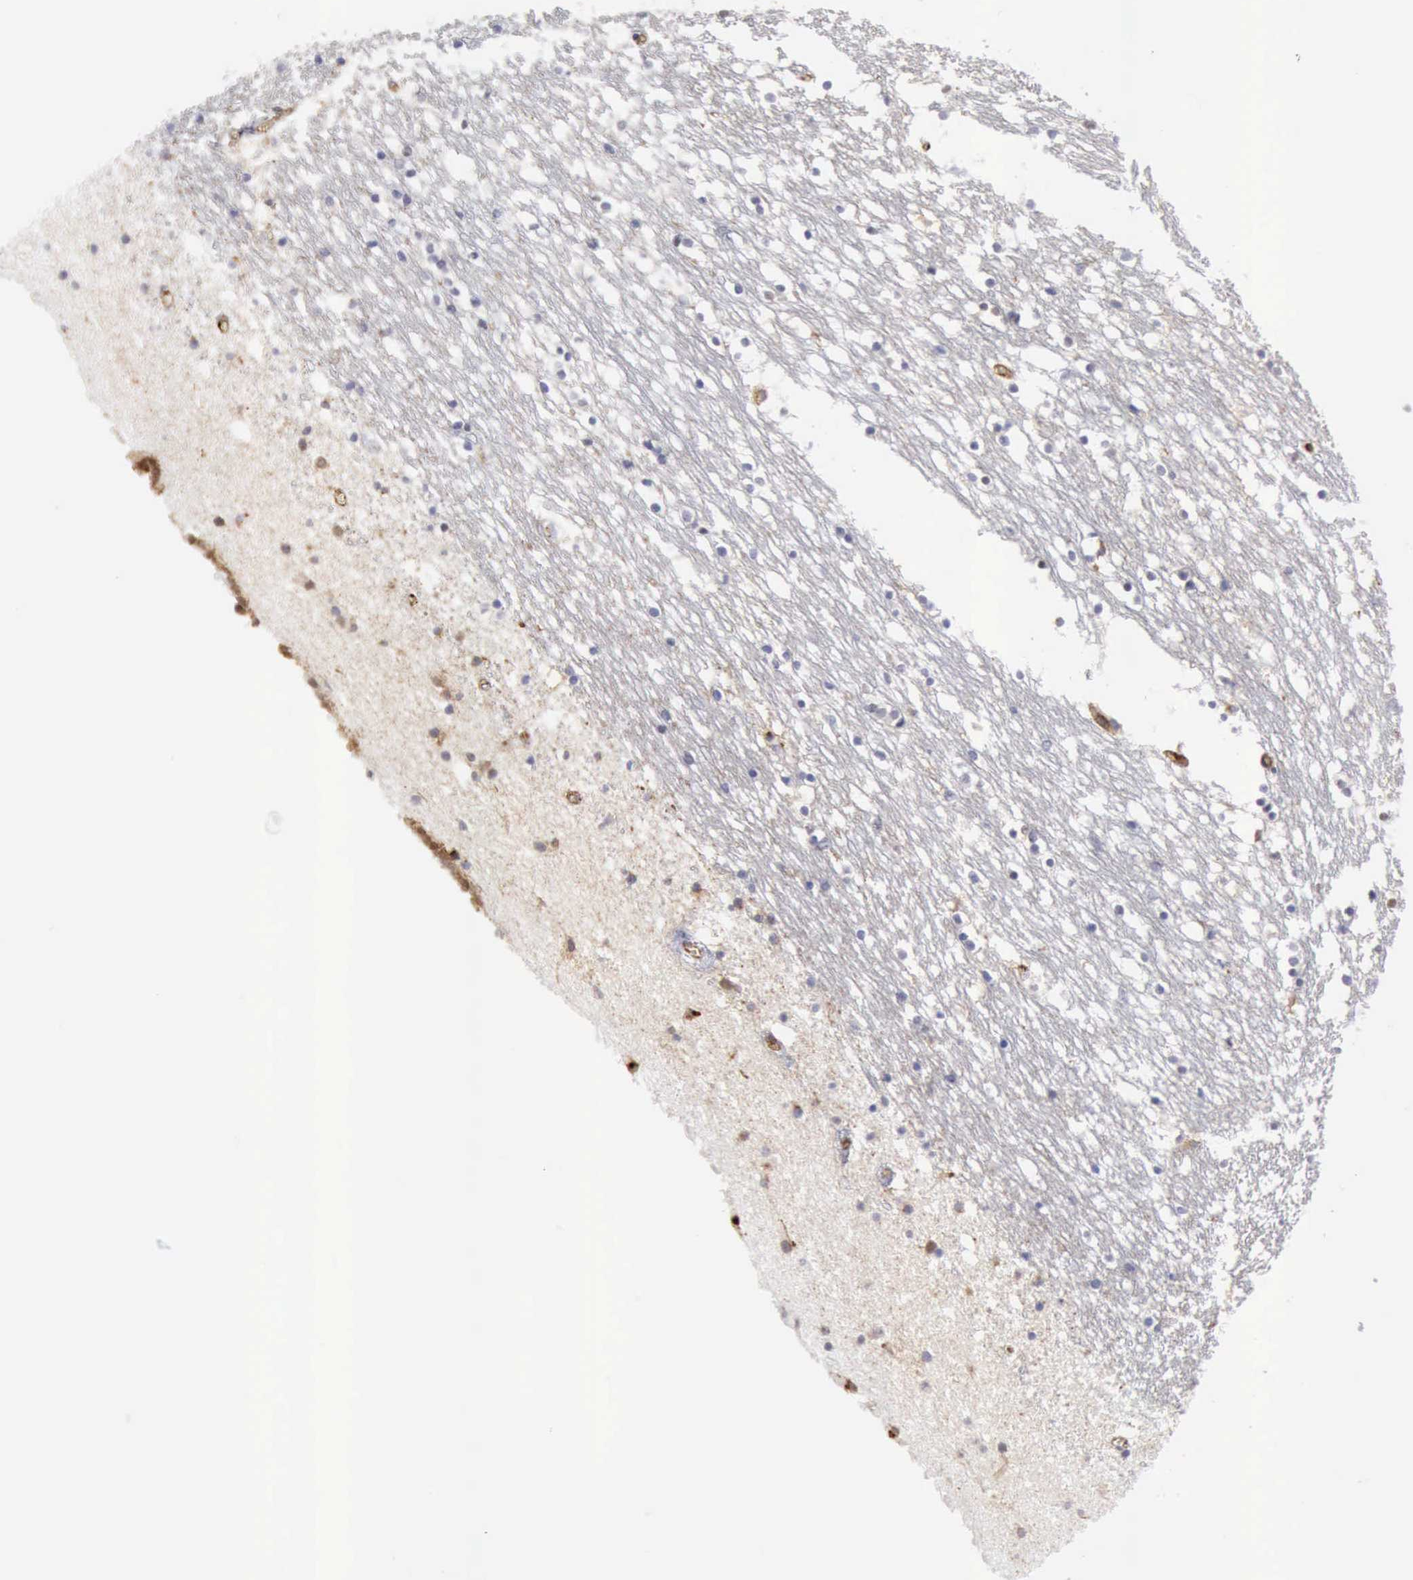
{"staining": {"intensity": "negative", "quantity": "none", "location": "none"}, "tissue": "caudate", "cell_type": "Glial cells", "image_type": "normal", "snomed": [{"axis": "morphology", "description": "Normal tissue, NOS"}, {"axis": "topography", "description": "Lateral ventricle wall"}], "caption": "Glial cells are negative for protein expression in normal human caudate. Nuclei are stained in blue.", "gene": "TFRC", "patient": {"sex": "male", "age": 45}}